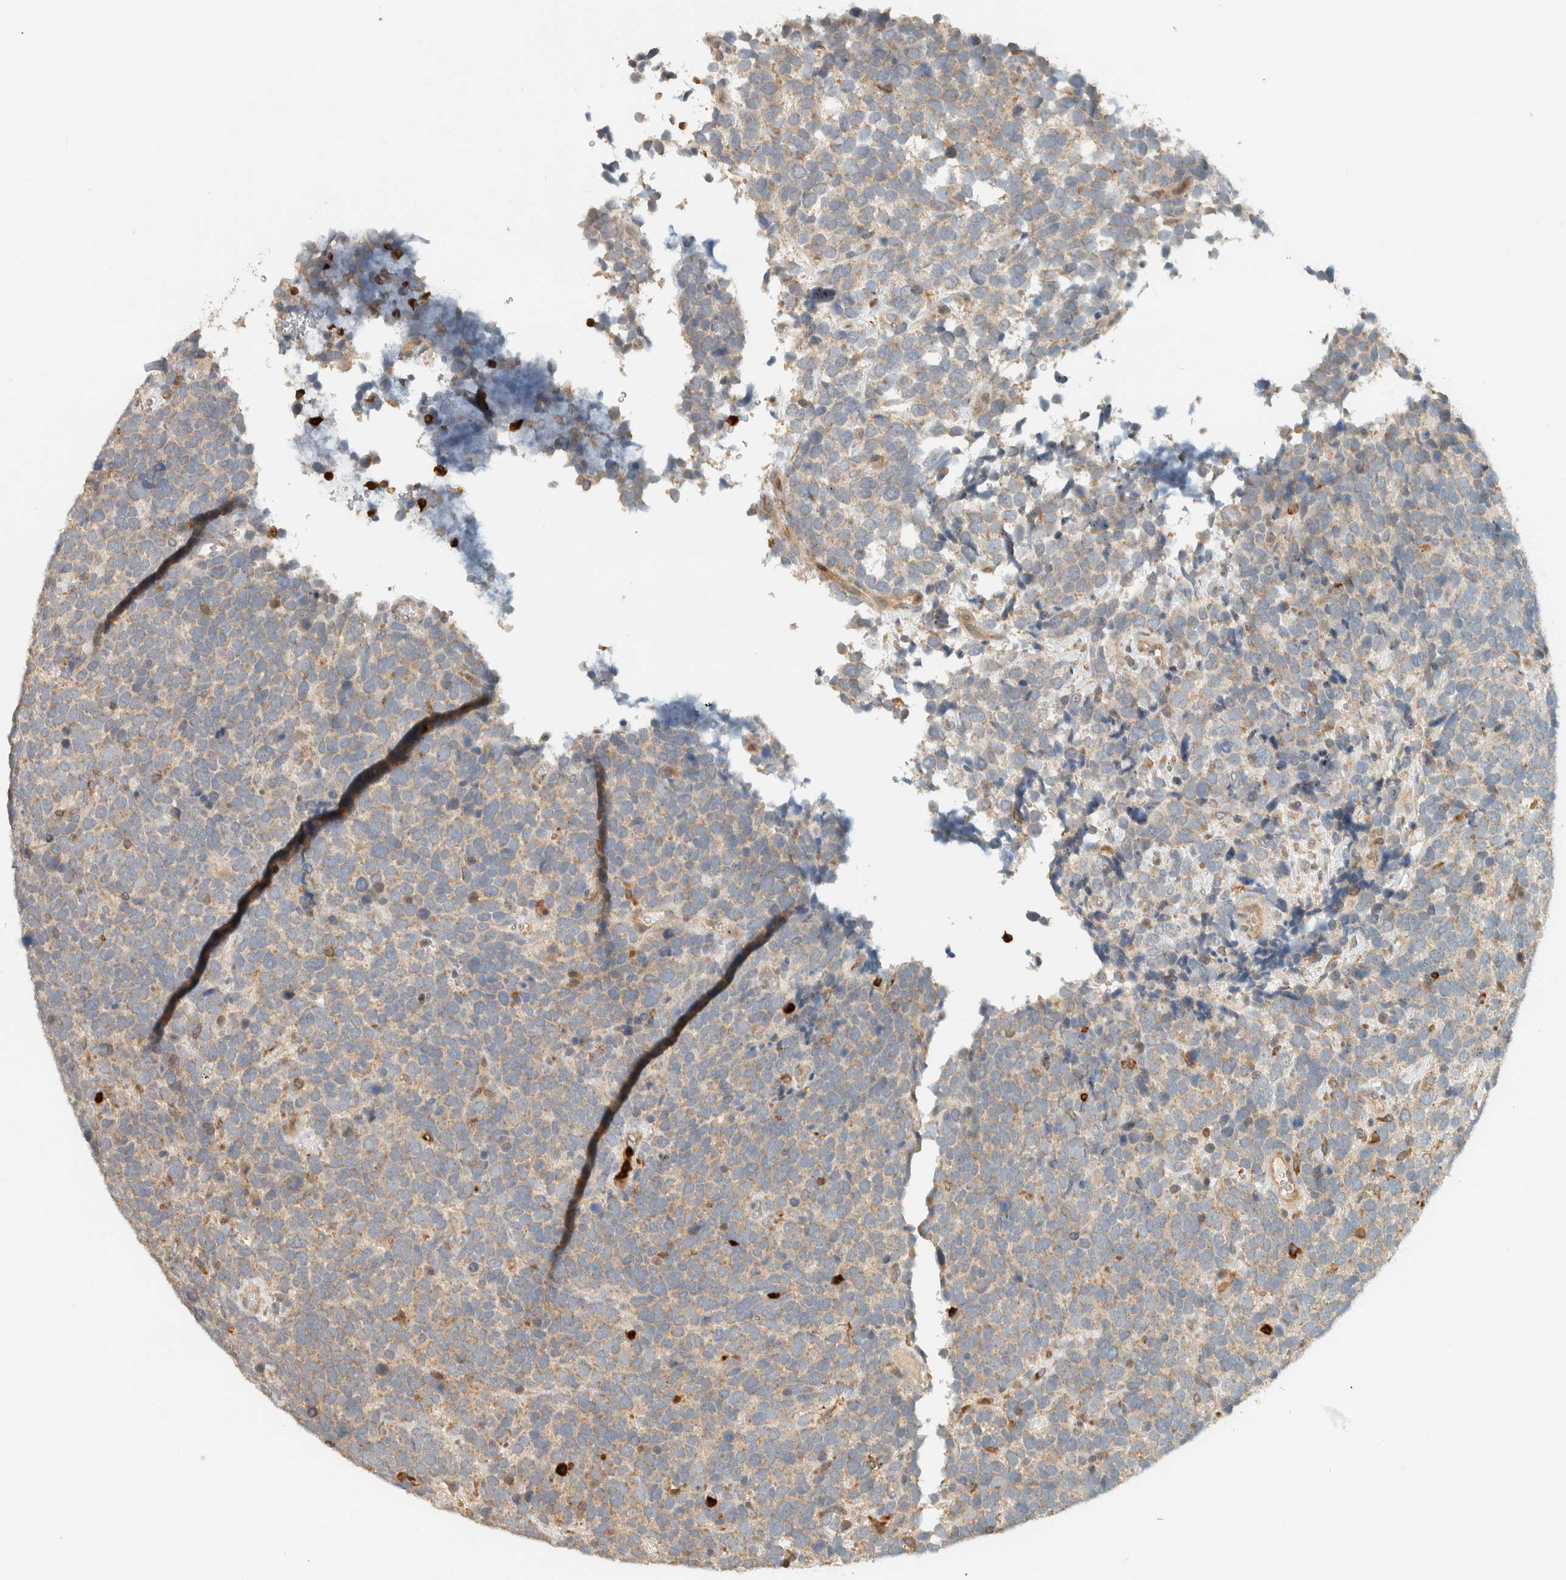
{"staining": {"intensity": "weak", "quantity": ">75%", "location": "cytoplasmic/membranous"}, "tissue": "urothelial cancer", "cell_type": "Tumor cells", "image_type": "cancer", "snomed": [{"axis": "morphology", "description": "Urothelial carcinoma, High grade"}, {"axis": "topography", "description": "Urinary bladder"}], "caption": "Immunohistochemical staining of high-grade urothelial carcinoma shows low levels of weak cytoplasmic/membranous positivity in approximately >75% of tumor cells.", "gene": "CCDC171", "patient": {"sex": "female", "age": 82}}